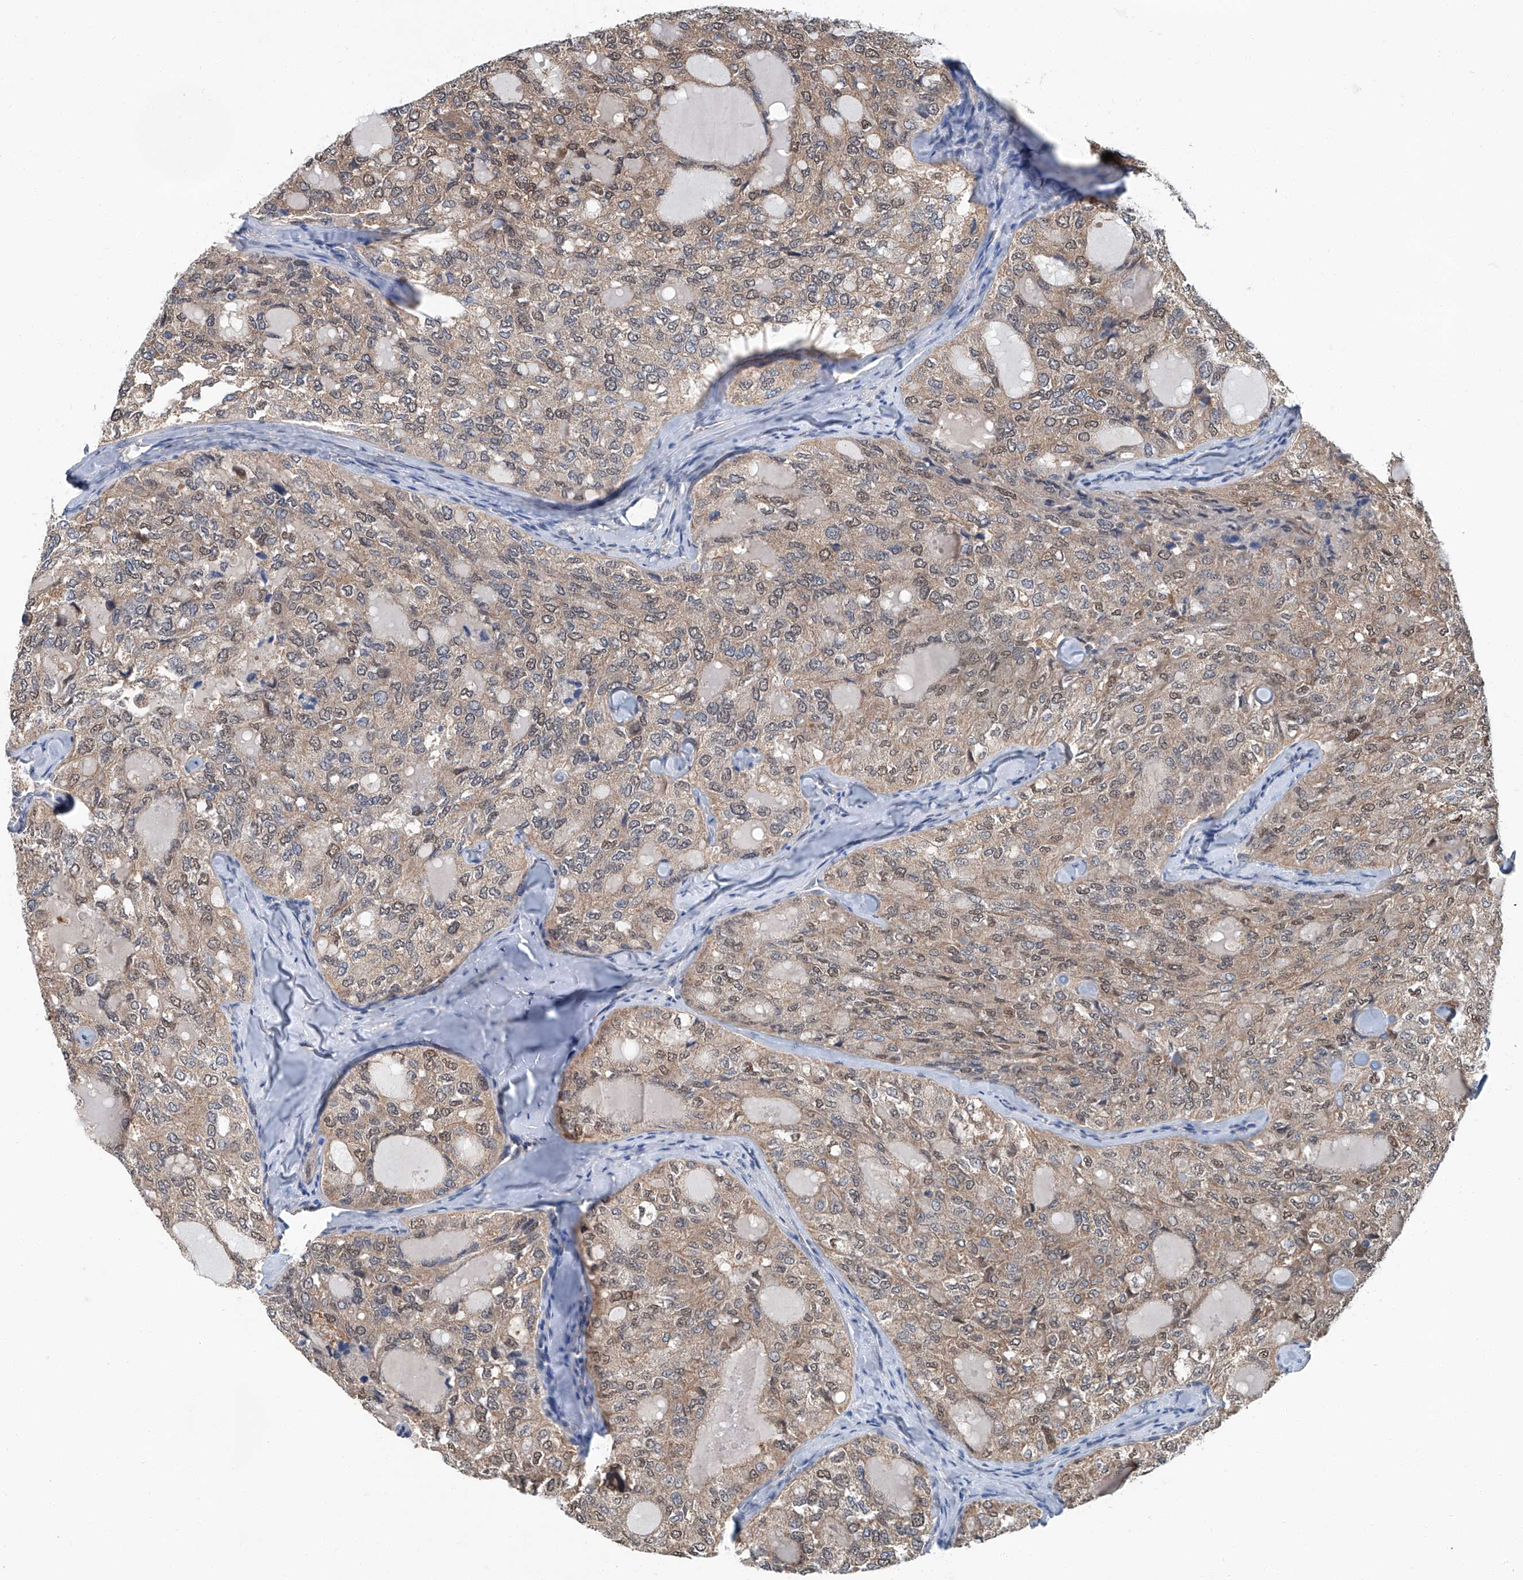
{"staining": {"intensity": "moderate", "quantity": ">75%", "location": "cytoplasmic/membranous,nuclear"}, "tissue": "thyroid cancer", "cell_type": "Tumor cells", "image_type": "cancer", "snomed": [{"axis": "morphology", "description": "Follicular adenoma carcinoma, NOS"}, {"axis": "topography", "description": "Thyroid gland"}], "caption": "This is a histology image of immunohistochemistry (IHC) staining of follicular adenoma carcinoma (thyroid), which shows moderate positivity in the cytoplasmic/membranous and nuclear of tumor cells.", "gene": "CLK1", "patient": {"sex": "male", "age": 75}}